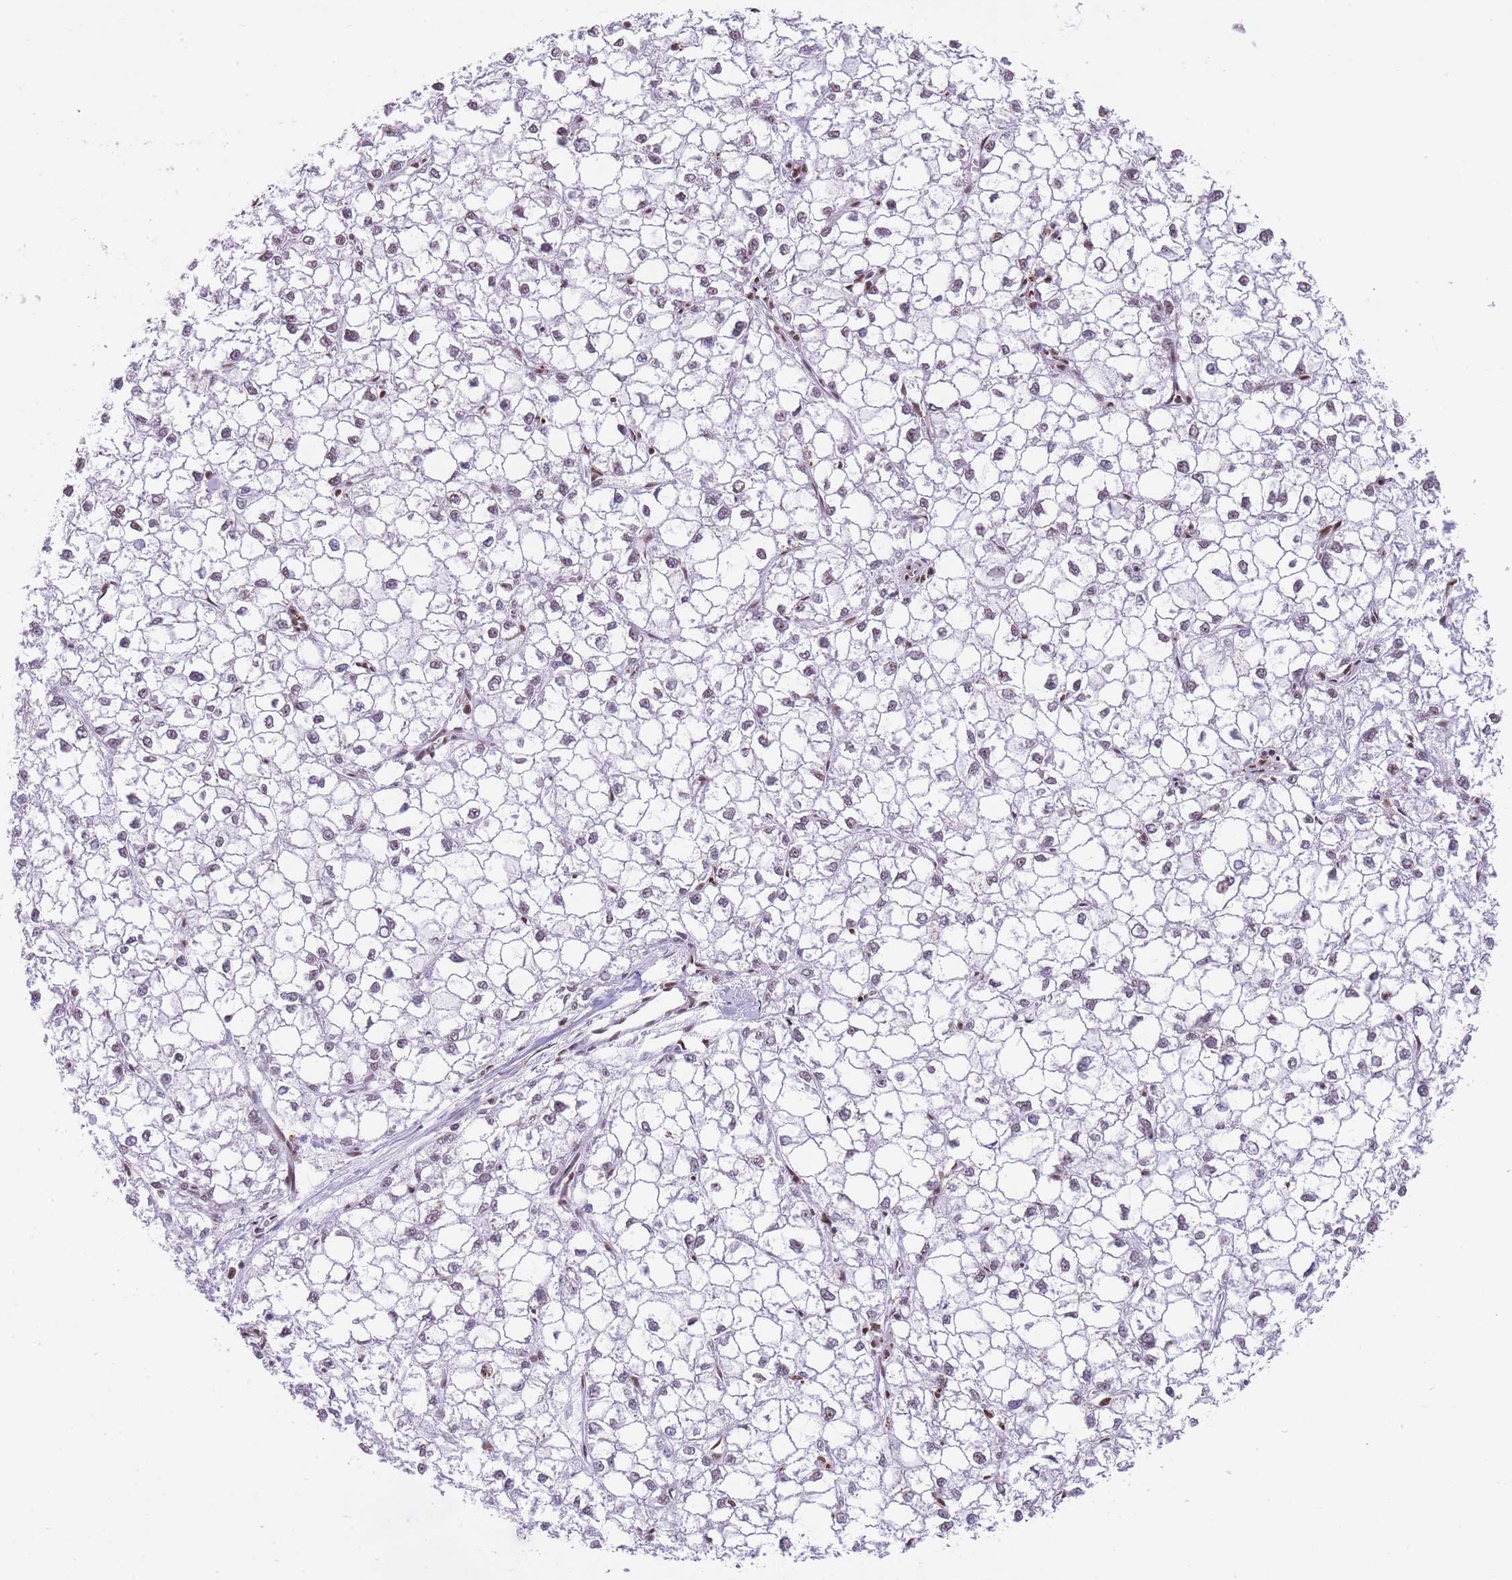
{"staining": {"intensity": "weak", "quantity": "<25%", "location": "nuclear"}, "tissue": "liver cancer", "cell_type": "Tumor cells", "image_type": "cancer", "snomed": [{"axis": "morphology", "description": "Carcinoma, Hepatocellular, NOS"}, {"axis": "topography", "description": "Liver"}], "caption": "IHC micrograph of liver hepatocellular carcinoma stained for a protein (brown), which reveals no positivity in tumor cells.", "gene": "EVC2", "patient": {"sex": "female", "age": 43}}